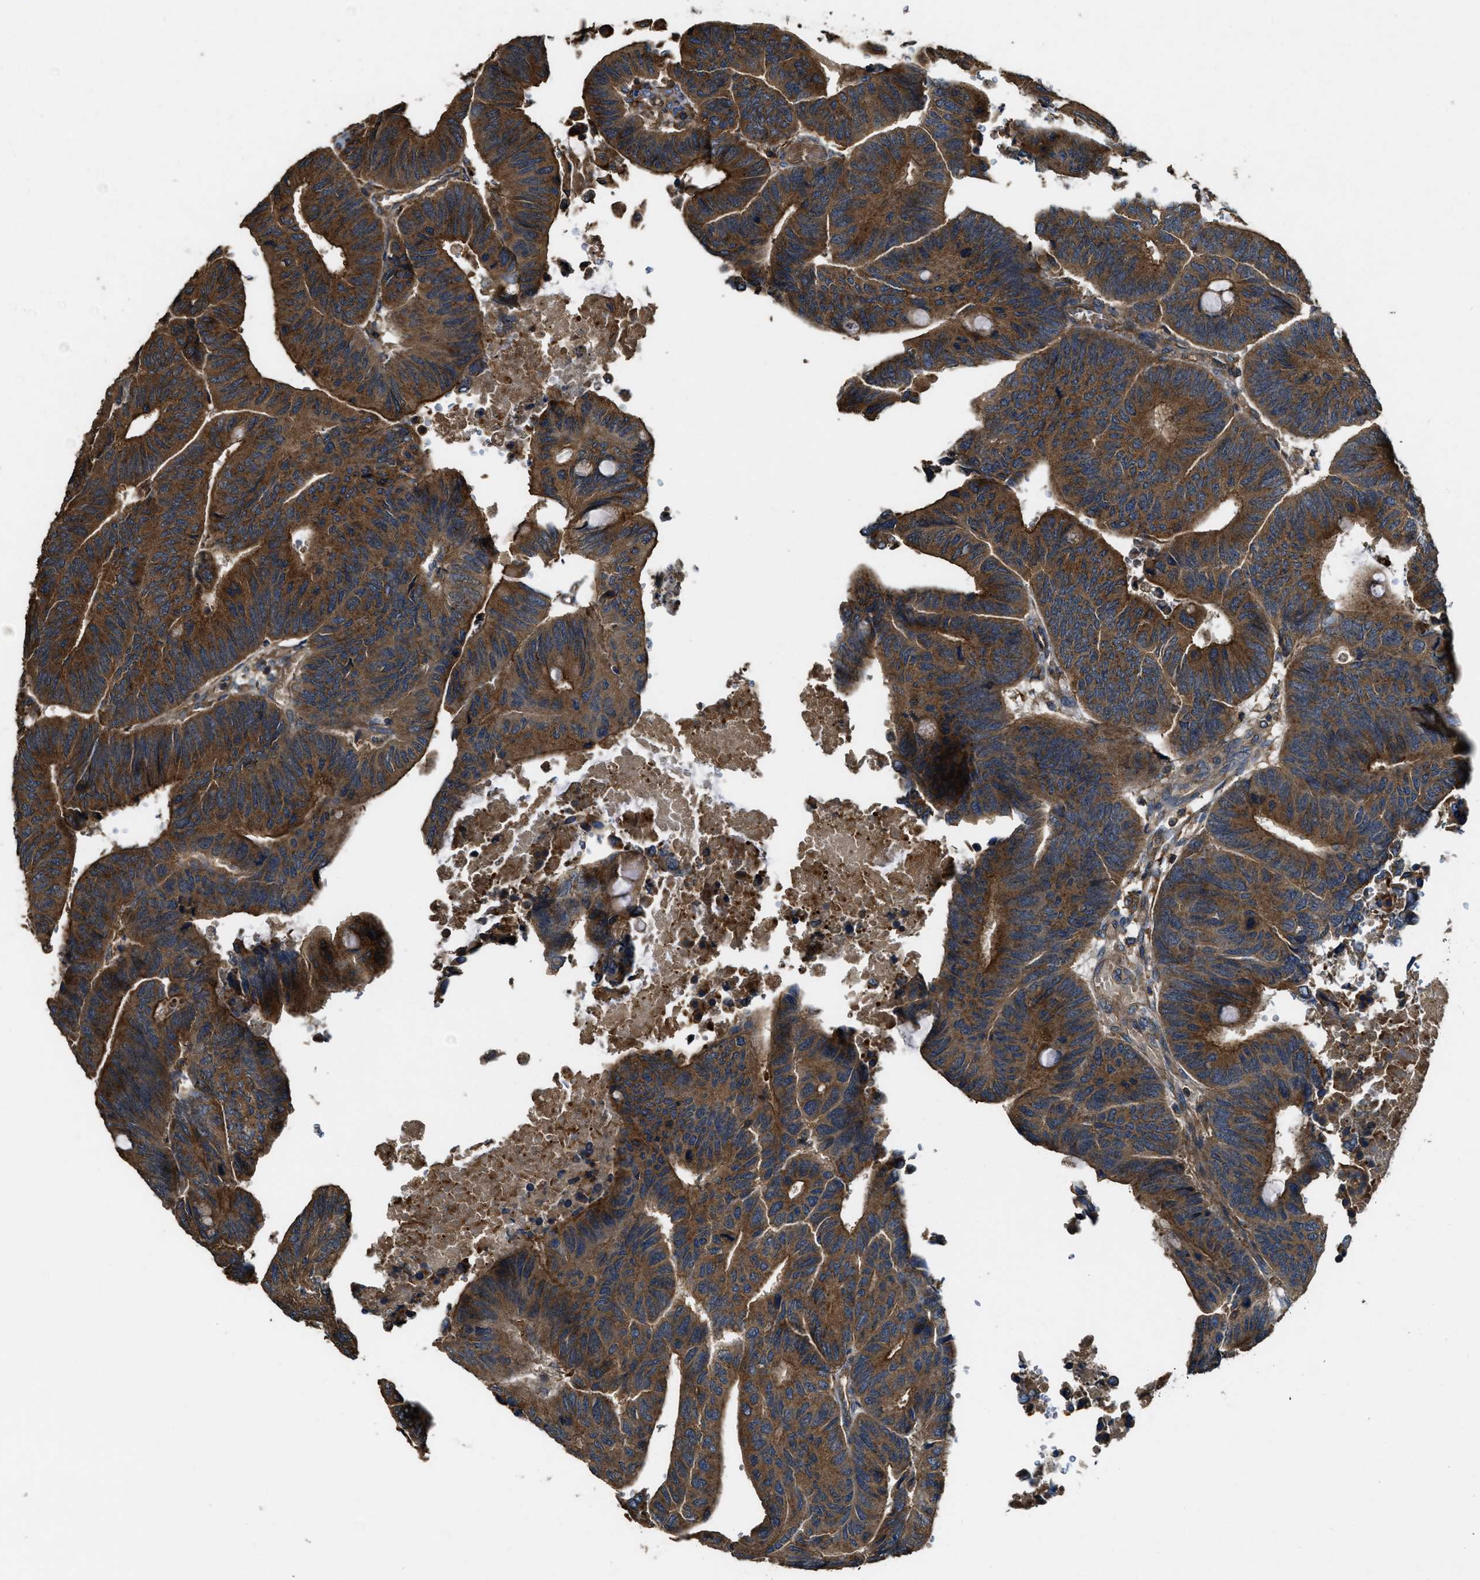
{"staining": {"intensity": "strong", "quantity": ">75%", "location": "cytoplasmic/membranous"}, "tissue": "colorectal cancer", "cell_type": "Tumor cells", "image_type": "cancer", "snomed": [{"axis": "morphology", "description": "Normal tissue, NOS"}, {"axis": "morphology", "description": "Adenocarcinoma, NOS"}, {"axis": "topography", "description": "Rectum"}, {"axis": "topography", "description": "Peripheral nerve tissue"}], "caption": "Immunohistochemistry image of human adenocarcinoma (colorectal) stained for a protein (brown), which demonstrates high levels of strong cytoplasmic/membranous positivity in approximately >75% of tumor cells.", "gene": "MAP3K8", "patient": {"sex": "male", "age": 92}}